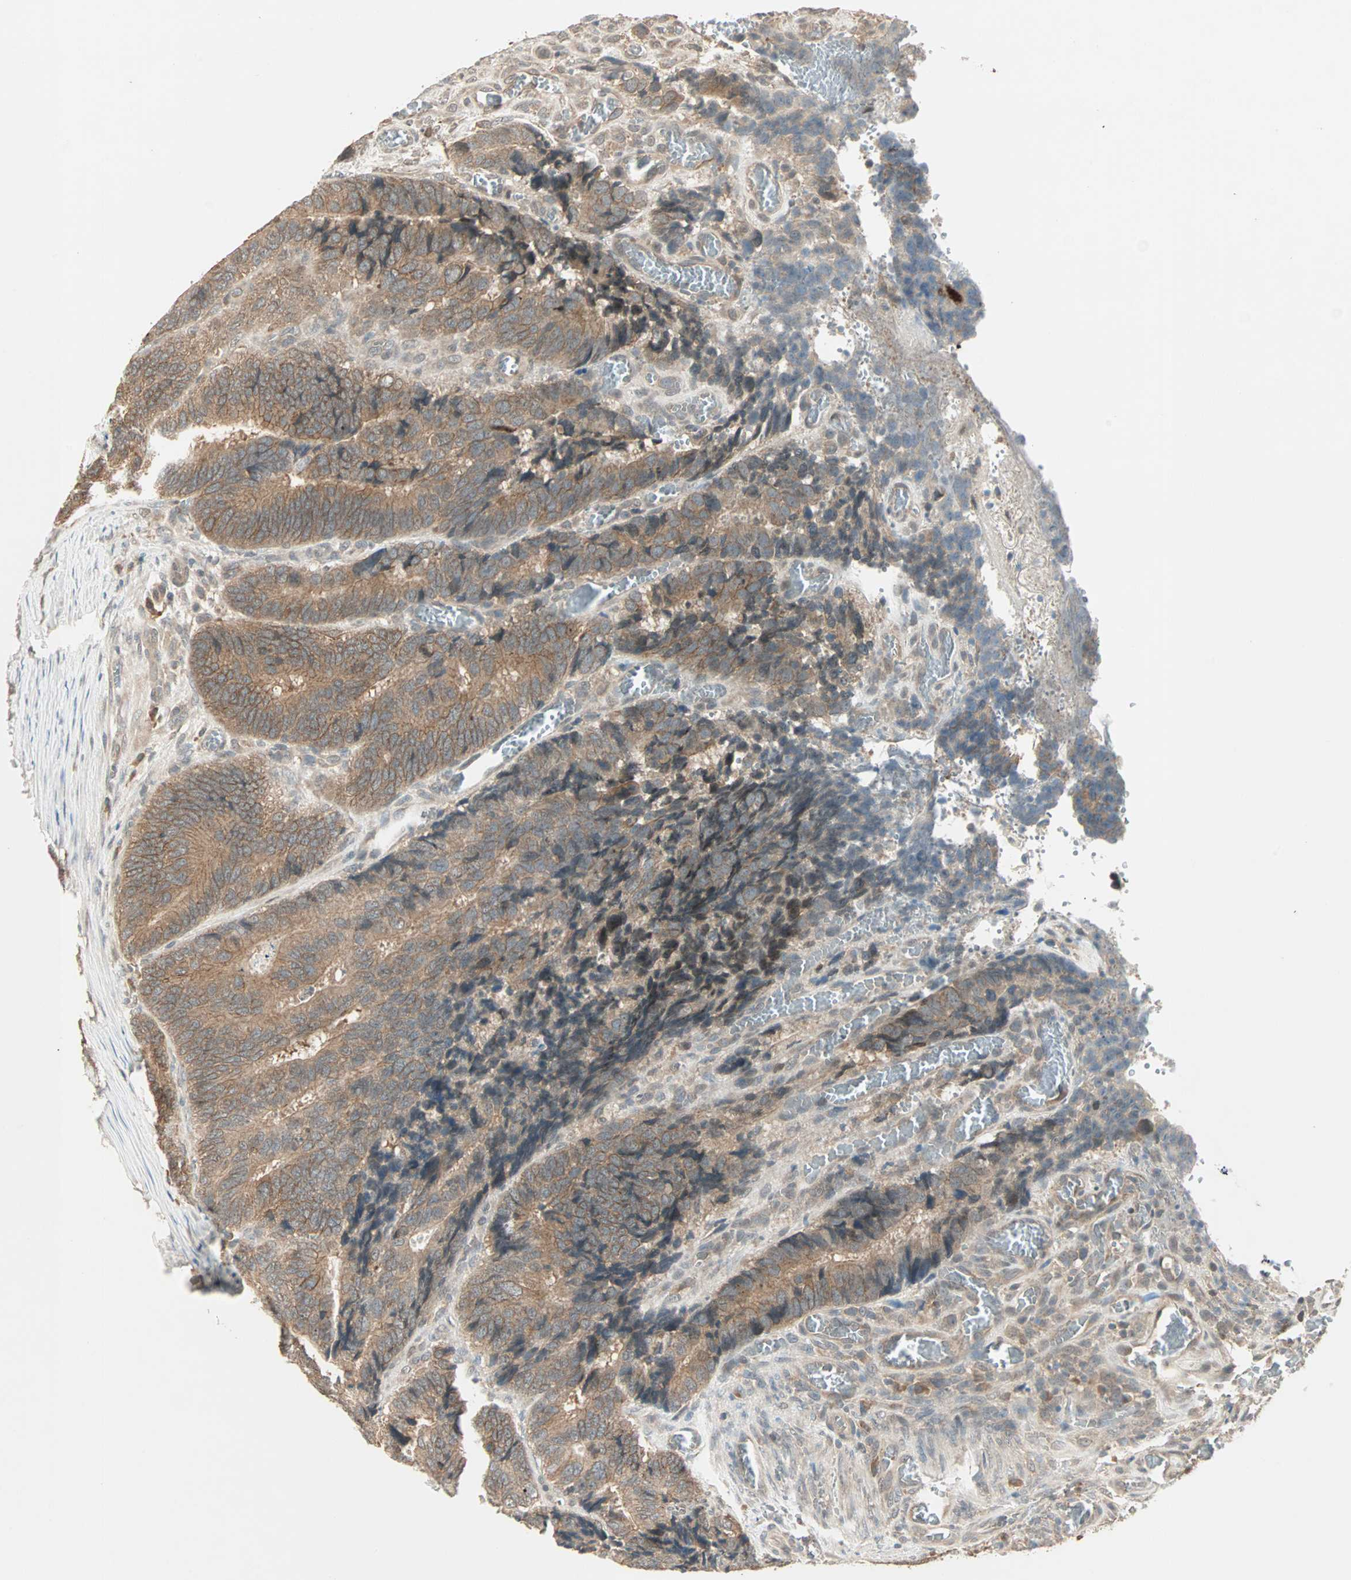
{"staining": {"intensity": "moderate", "quantity": ">75%", "location": "cytoplasmic/membranous"}, "tissue": "colorectal cancer", "cell_type": "Tumor cells", "image_type": "cancer", "snomed": [{"axis": "morphology", "description": "Adenocarcinoma, NOS"}, {"axis": "topography", "description": "Colon"}], "caption": "There is medium levels of moderate cytoplasmic/membranous positivity in tumor cells of colorectal cancer (adenocarcinoma), as demonstrated by immunohistochemical staining (brown color).", "gene": "TTF2", "patient": {"sex": "male", "age": 72}}